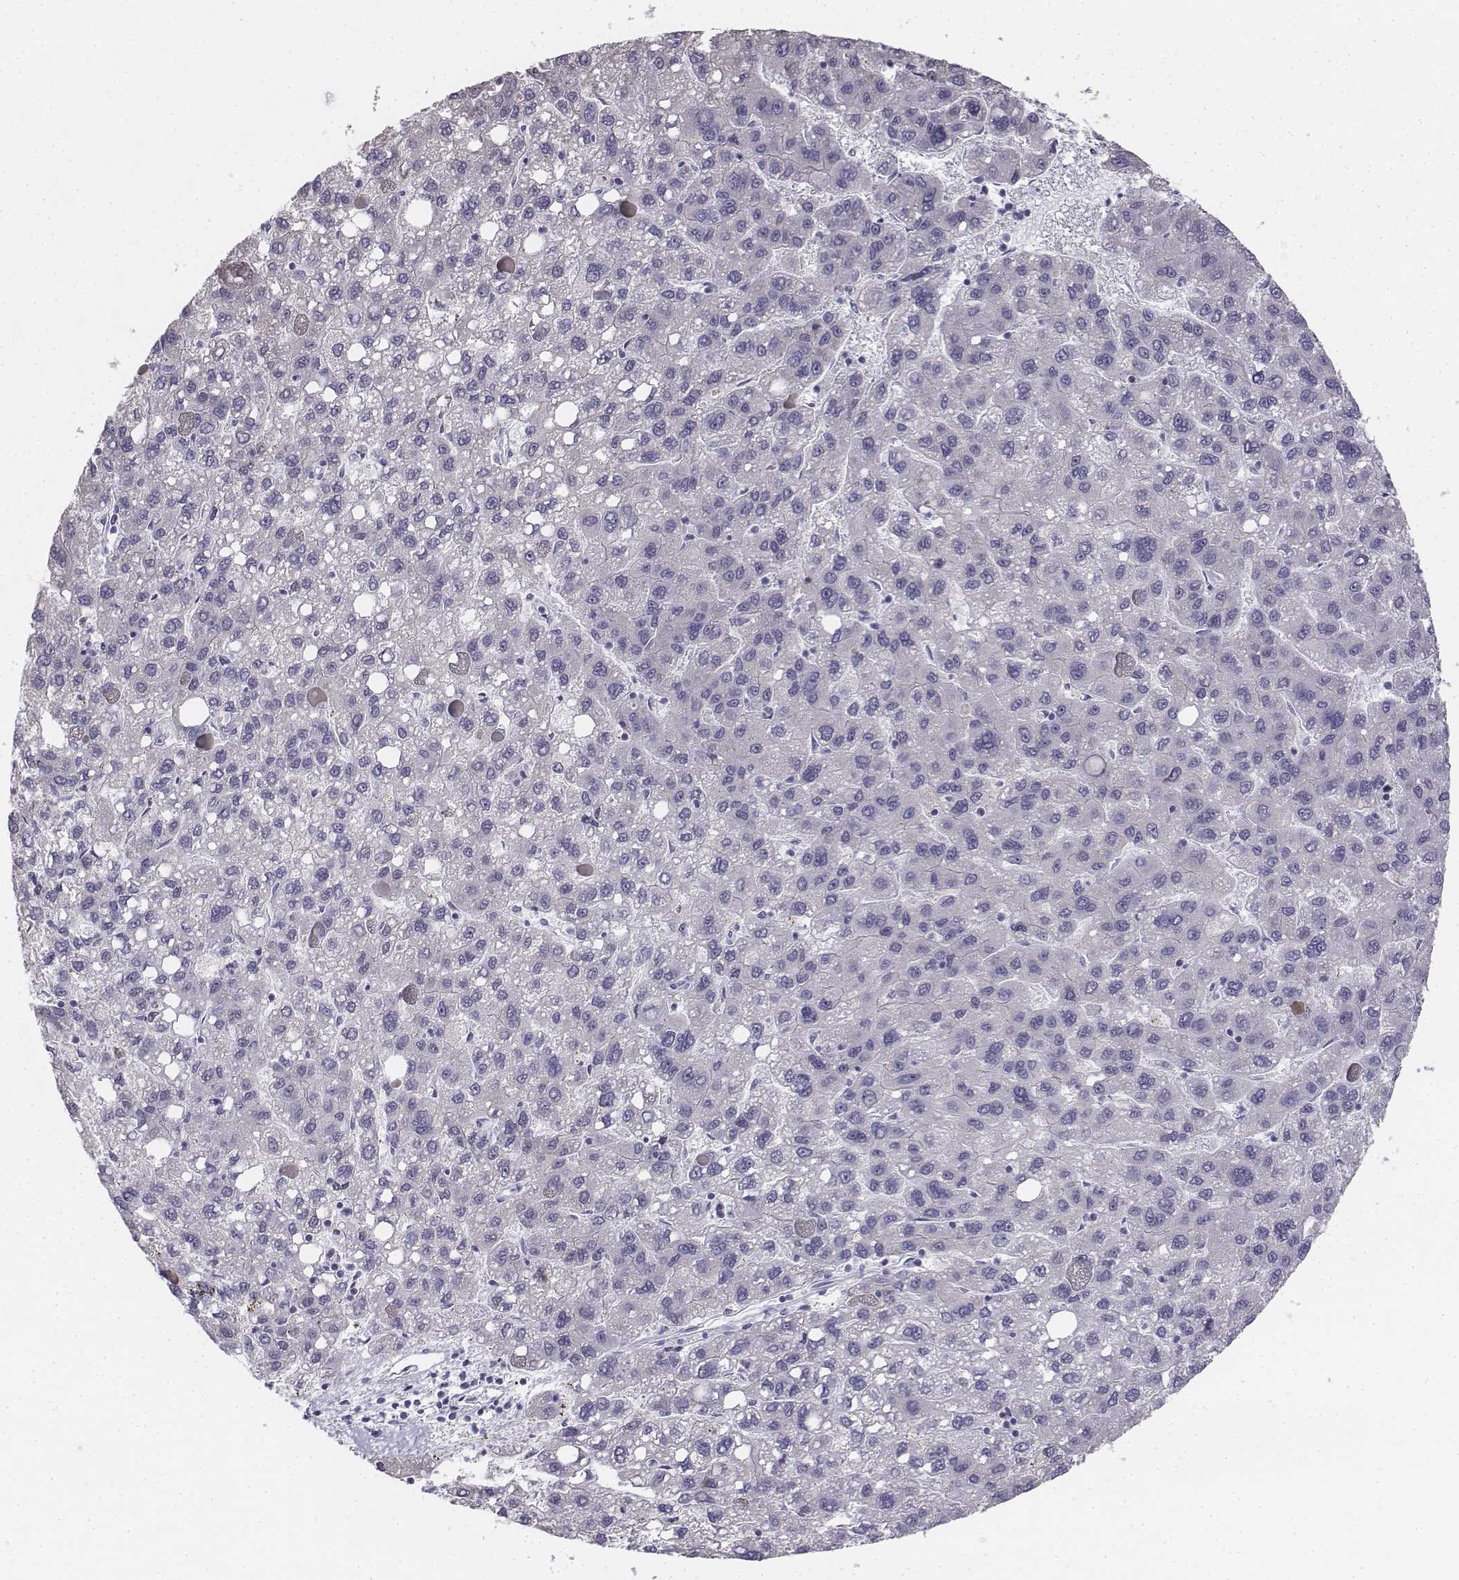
{"staining": {"intensity": "negative", "quantity": "none", "location": "none"}, "tissue": "liver cancer", "cell_type": "Tumor cells", "image_type": "cancer", "snomed": [{"axis": "morphology", "description": "Carcinoma, Hepatocellular, NOS"}, {"axis": "topography", "description": "Liver"}], "caption": "Immunohistochemistry image of neoplastic tissue: human hepatocellular carcinoma (liver) stained with DAB reveals no significant protein positivity in tumor cells.", "gene": "PENK", "patient": {"sex": "female", "age": 82}}